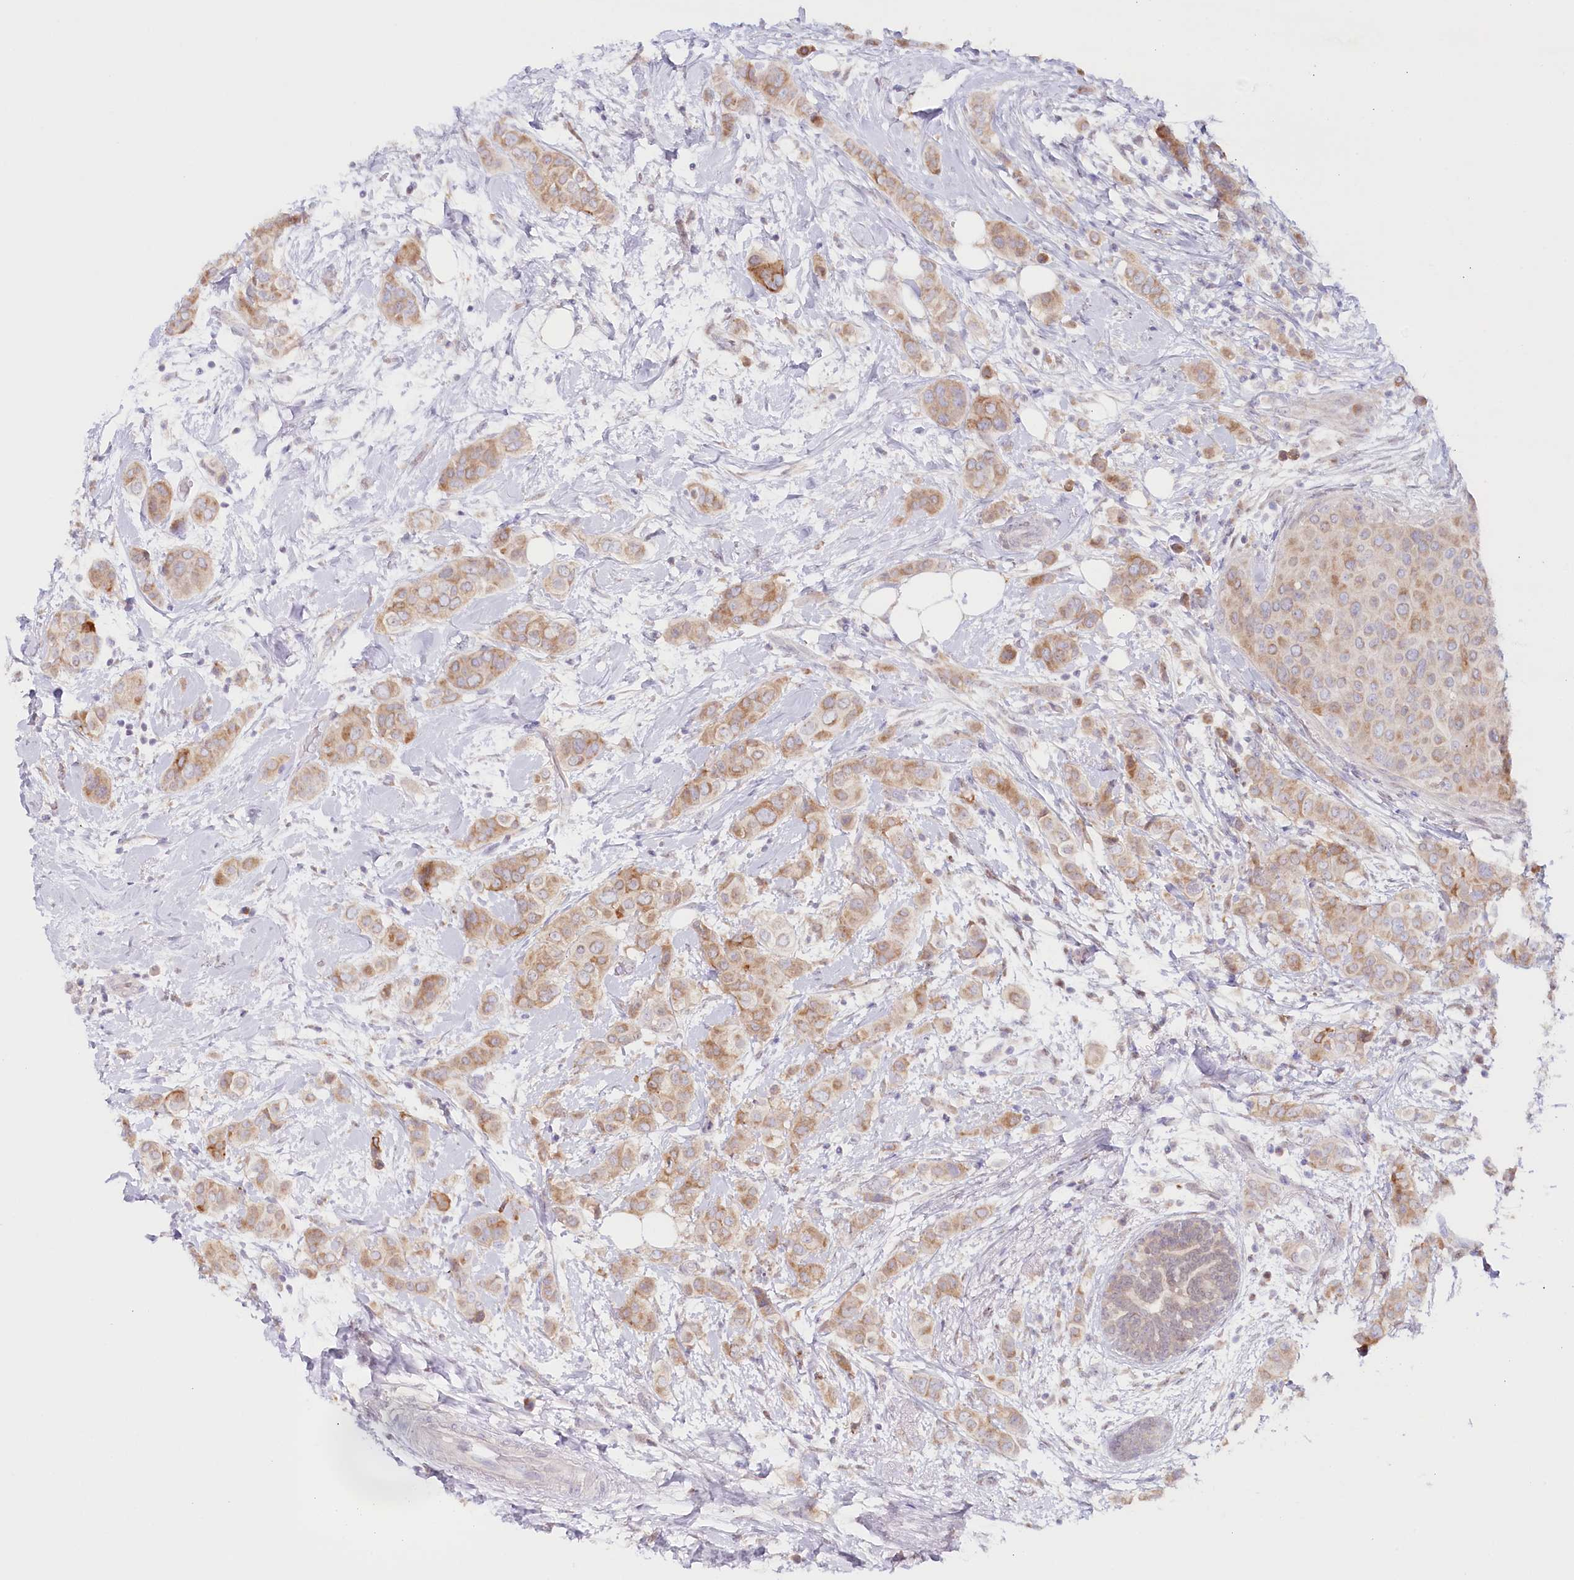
{"staining": {"intensity": "moderate", "quantity": "25%-75%", "location": "cytoplasmic/membranous,nuclear"}, "tissue": "breast cancer", "cell_type": "Tumor cells", "image_type": "cancer", "snomed": [{"axis": "morphology", "description": "Lobular carcinoma"}, {"axis": "topography", "description": "Breast"}], "caption": "The photomicrograph reveals staining of breast lobular carcinoma, revealing moderate cytoplasmic/membranous and nuclear protein staining (brown color) within tumor cells. (brown staining indicates protein expression, while blue staining denotes nuclei).", "gene": "PSAPL1", "patient": {"sex": "female", "age": 51}}